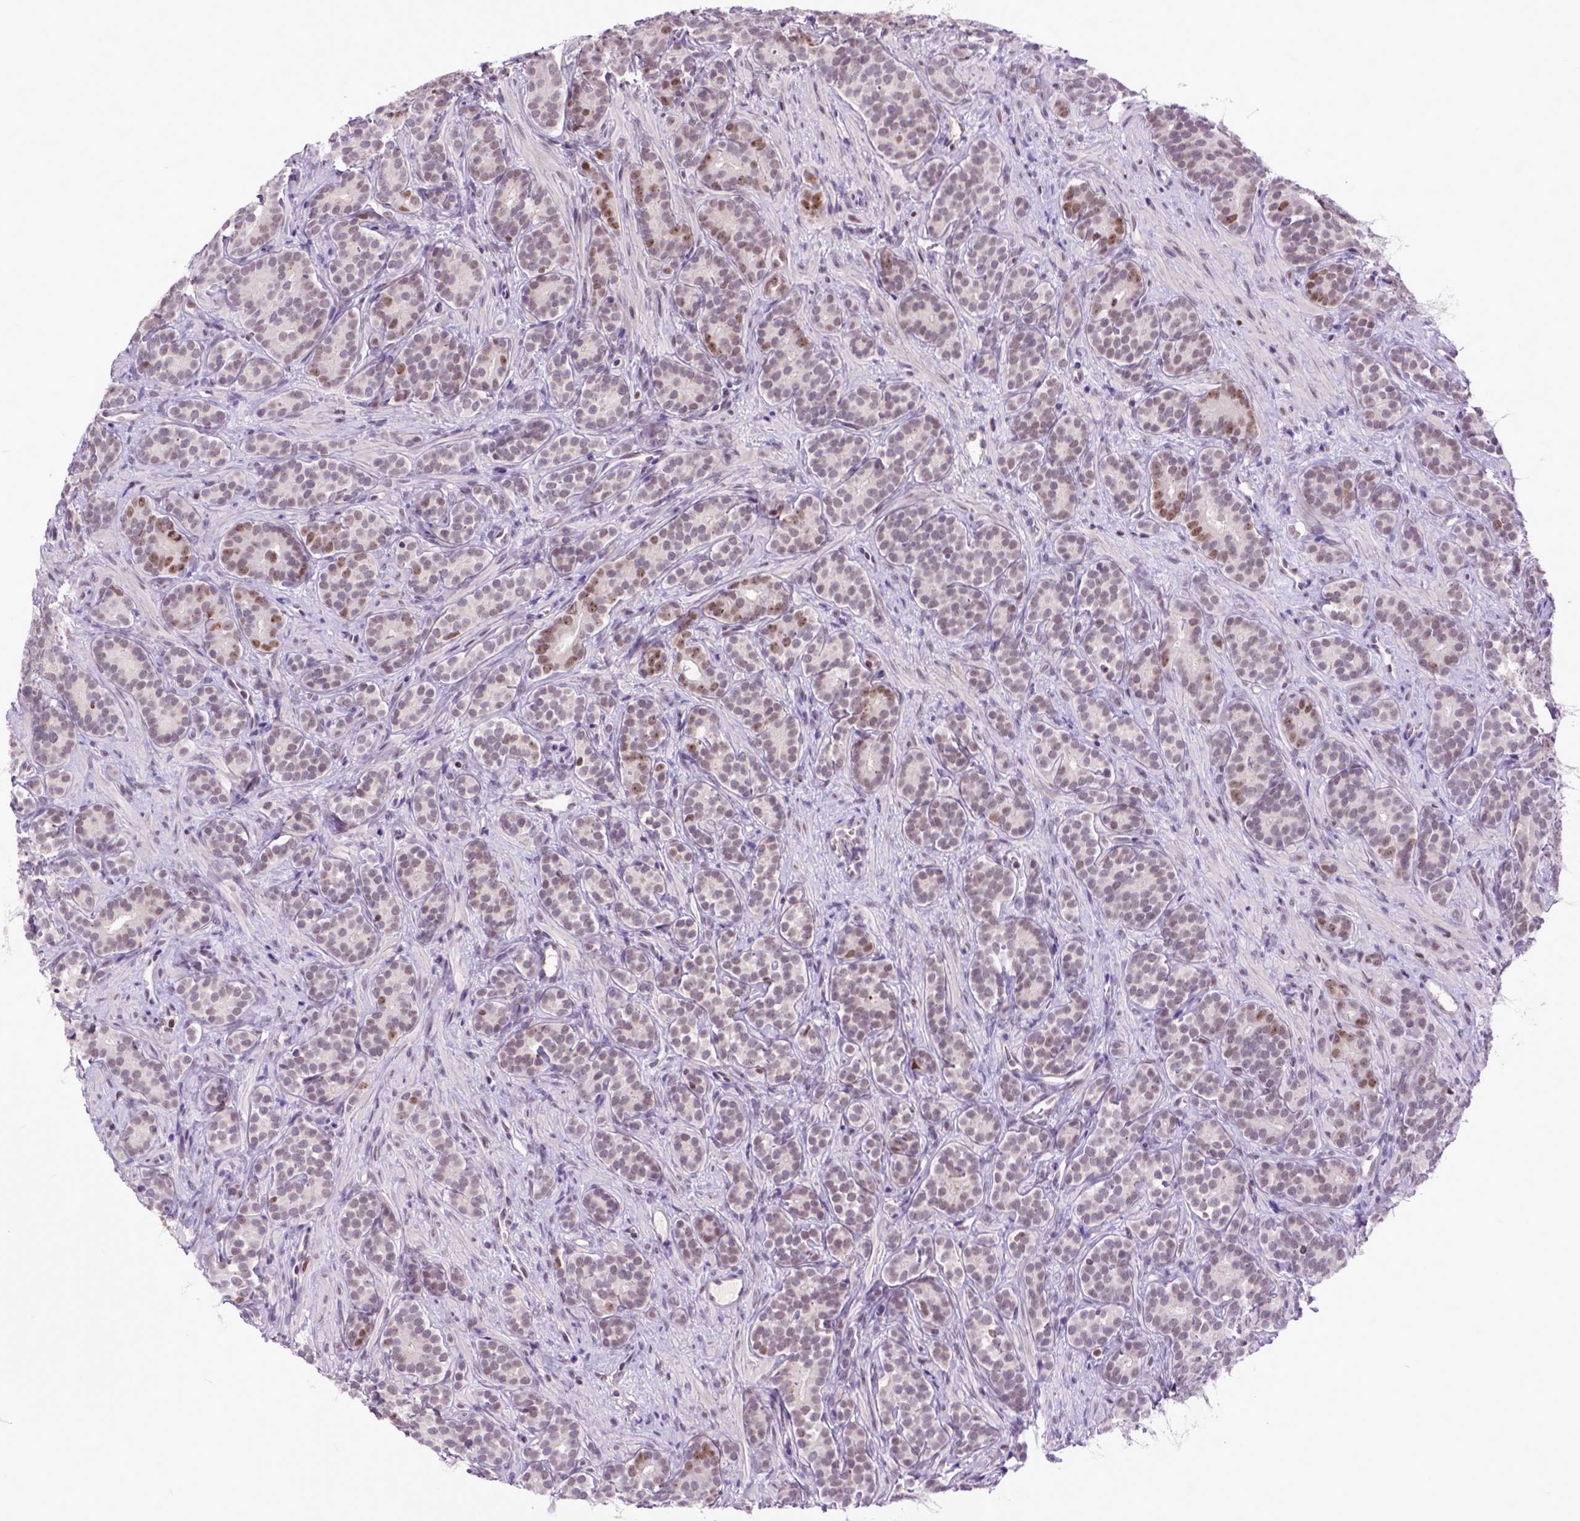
{"staining": {"intensity": "moderate", "quantity": "<25%", "location": "nuclear"}, "tissue": "prostate cancer", "cell_type": "Tumor cells", "image_type": "cancer", "snomed": [{"axis": "morphology", "description": "Adenocarcinoma, High grade"}, {"axis": "topography", "description": "Prostate"}], "caption": "This image shows immunohistochemistry staining of high-grade adenocarcinoma (prostate), with low moderate nuclear staining in about <25% of tumor cells.", "gene": "RCC2", "patient": {"sex": "male", "age": 84}}